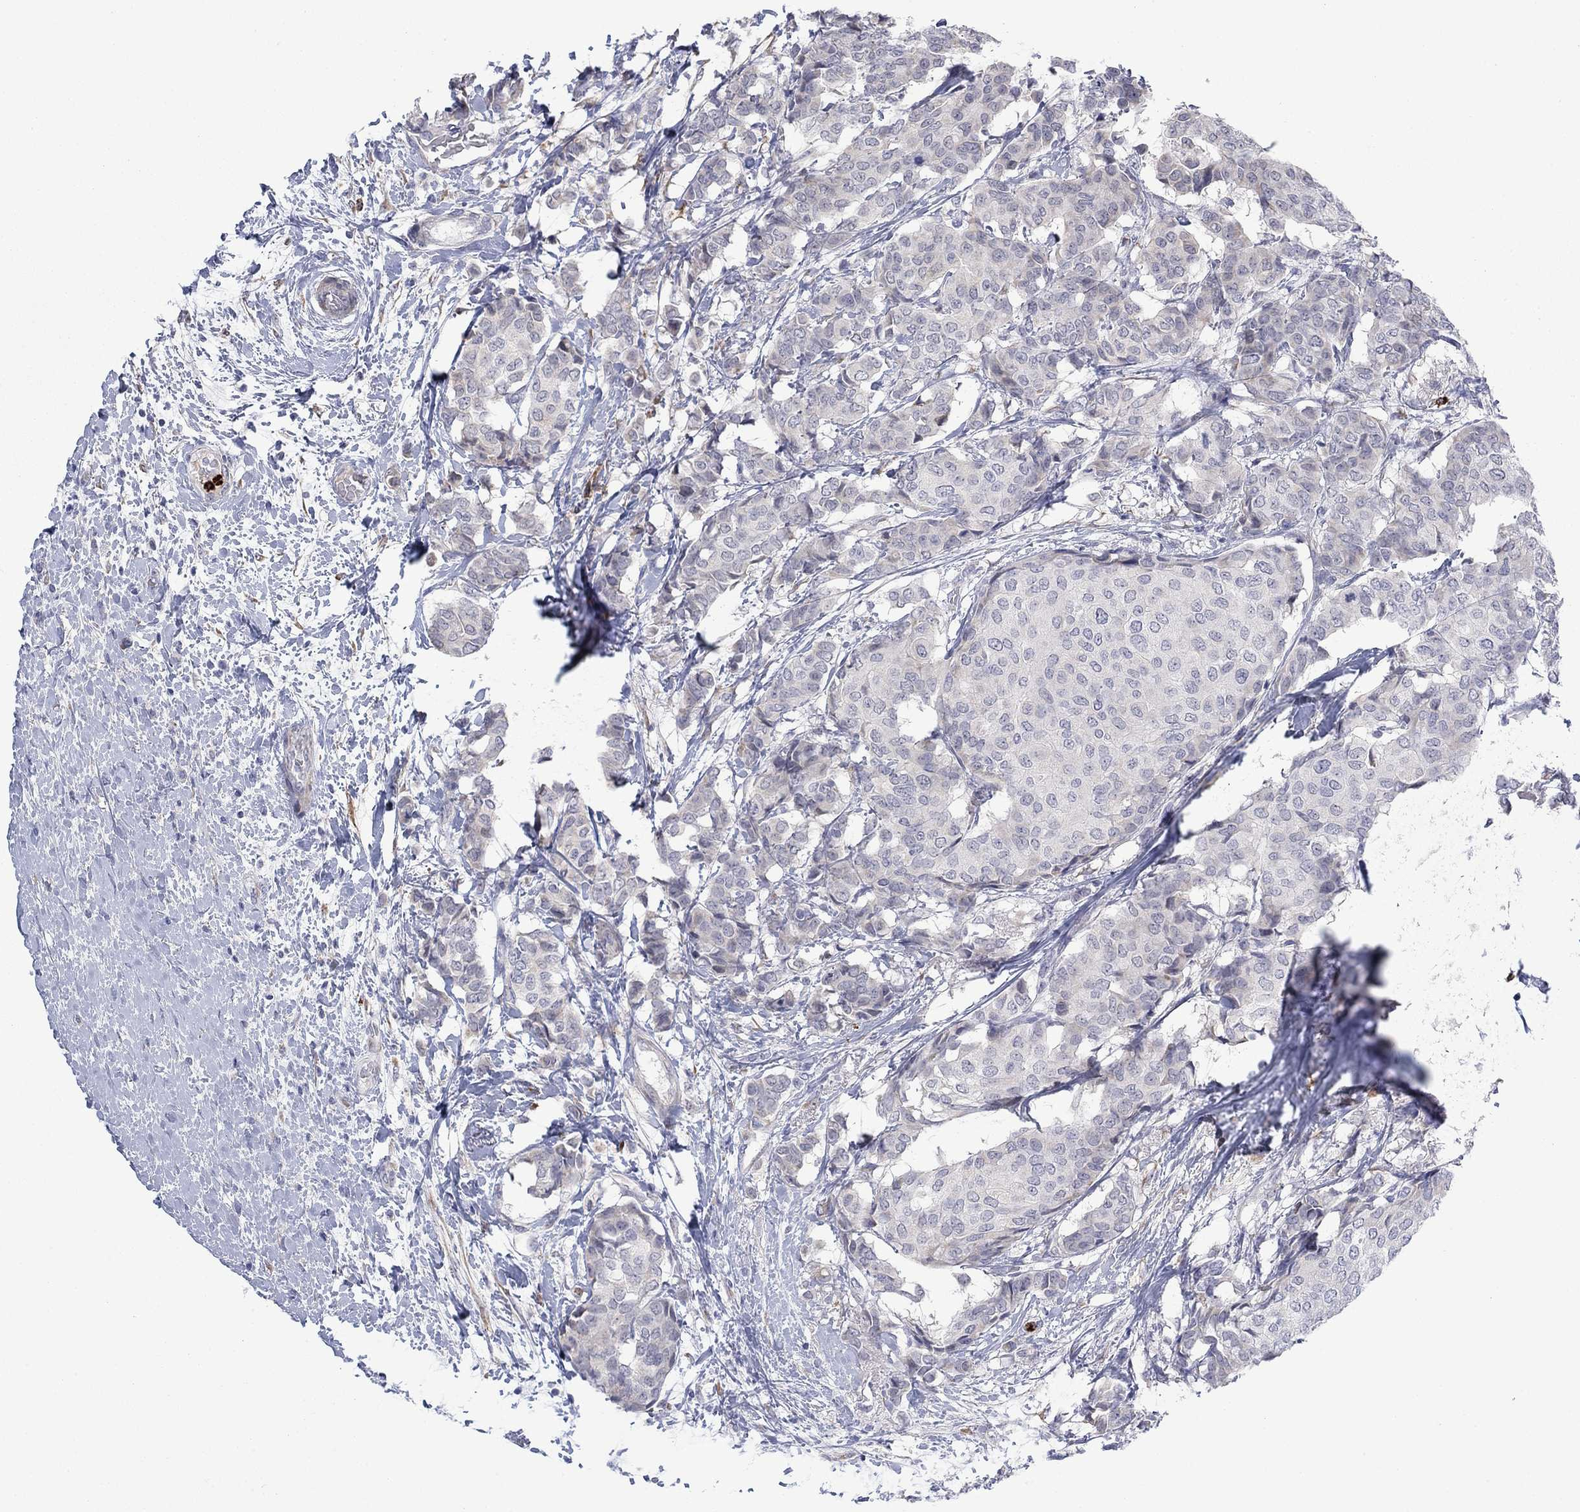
{"staining": {"intensity": "weak", "quantity": "<25%", "location": "cytoplasmic/membranous"}, "tissue": "breast cancer", "cell_type": "Tumor cells", "image_type": "cancer", "snomed": [{"axis": "morphology", "description": "Duct carcinoma"}, {"axis": "topography", "description": "Breast"}], "caption": "Breast cancer (invasive ductal carcinoma) stained for a protein using immunohistochemistry shows no staining tumor cells.", "gene": "MTRFR", "patient": {"sex": "female", "age": 75}}